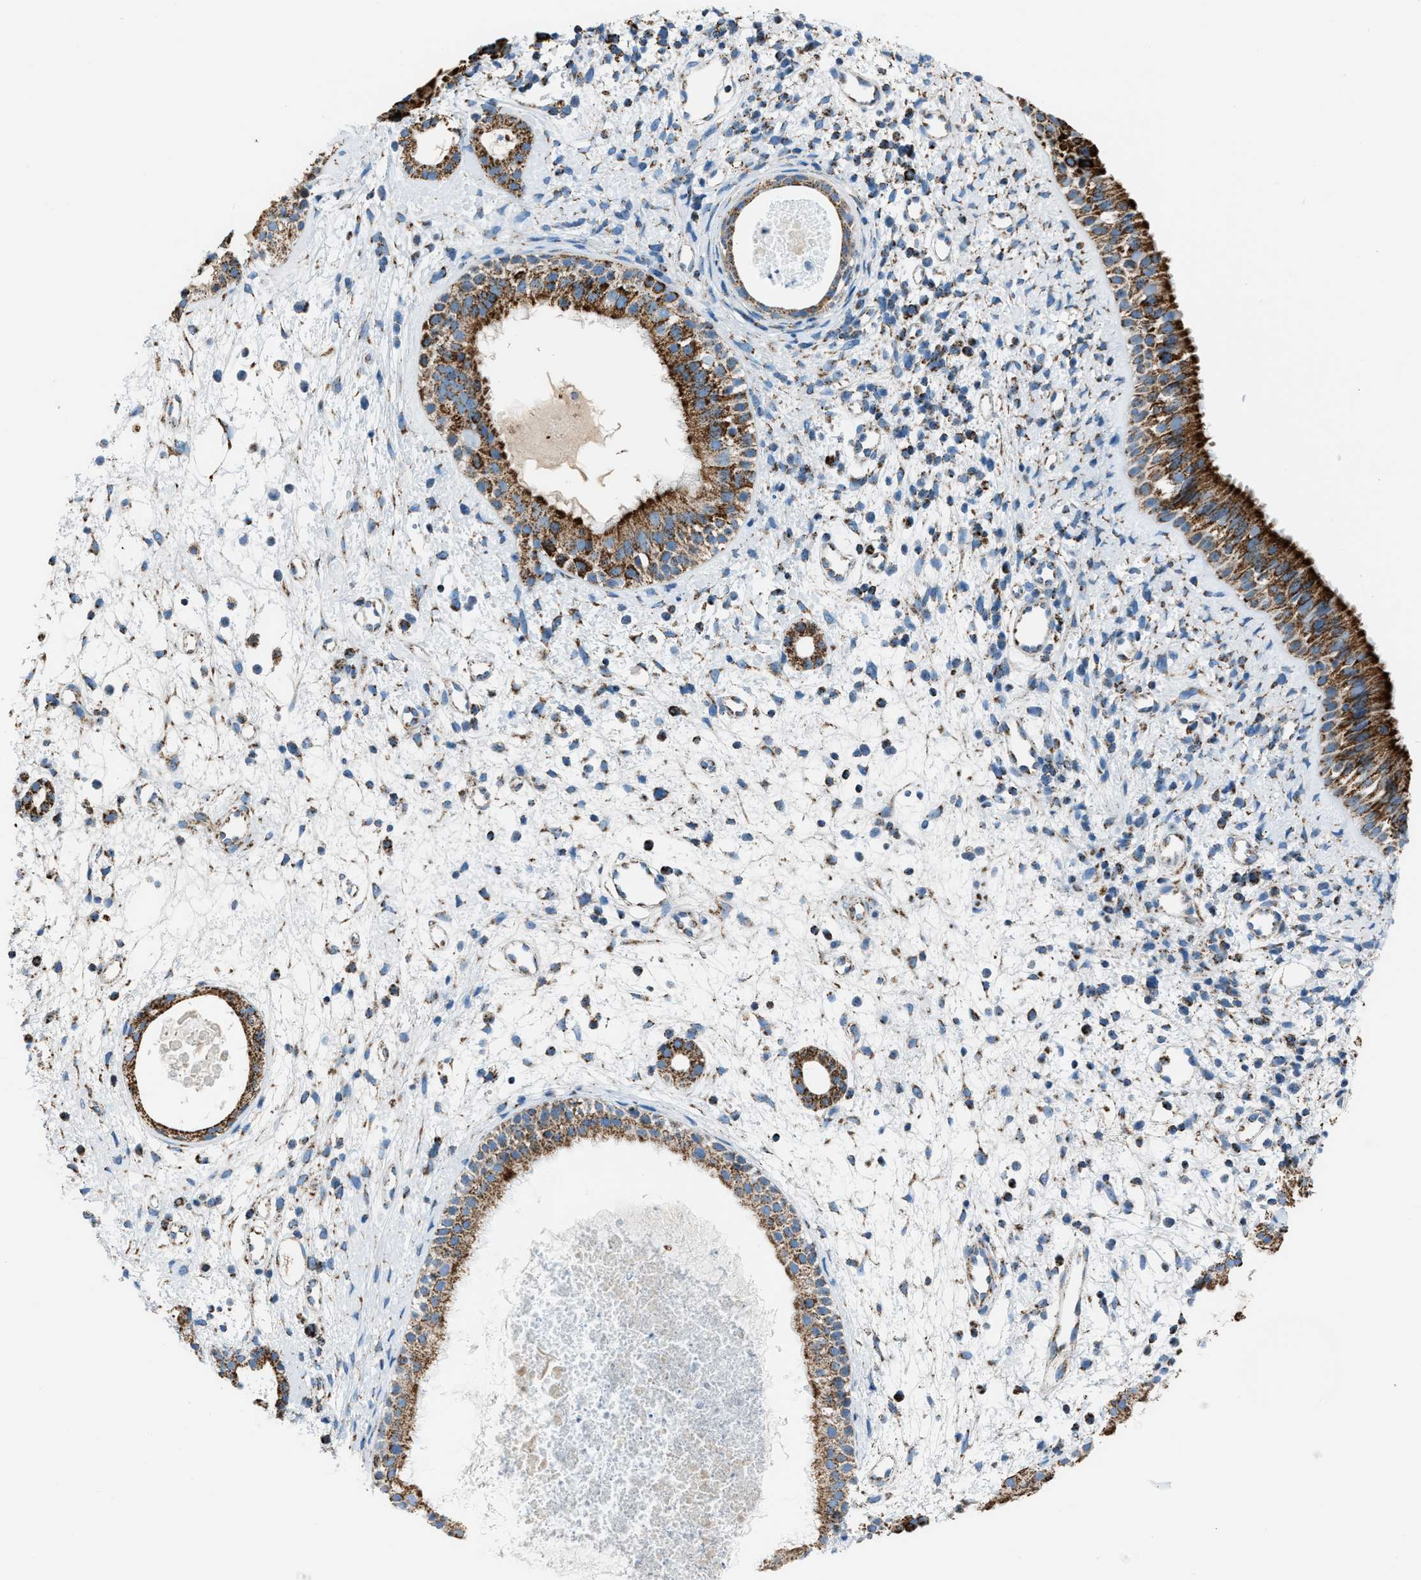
{"staining": {"intensity": "strong", "quantity": ">75%", "location": "cytoplasmic/membranous"}, "tissue": "nasopharynx", "cell_type": "Respiratory epithelial cells", "image_type": "normal", "snomed": [{"axis": "morphology", "description": "Normal tissue, NOS"}, {"axis": "topography", "description": "Nasopharynx"}], "caption": "High-magnification brightfield microscopy of unremarkable nasopharynx stained with DAB (brown) and counterstained with hematoxylin (blue). respiratory epithelial cells exhibit strong cytoplasmic/membranous staining is seen in about>75% of cells. (Stains: DAB (3,3'-diaminobenzidine) in brown, nuclei in blue, Microscopy: brightfield microscopy at high magnification).", "gene": "MDH2", "patient": {"sex": "male", "age": 22}}